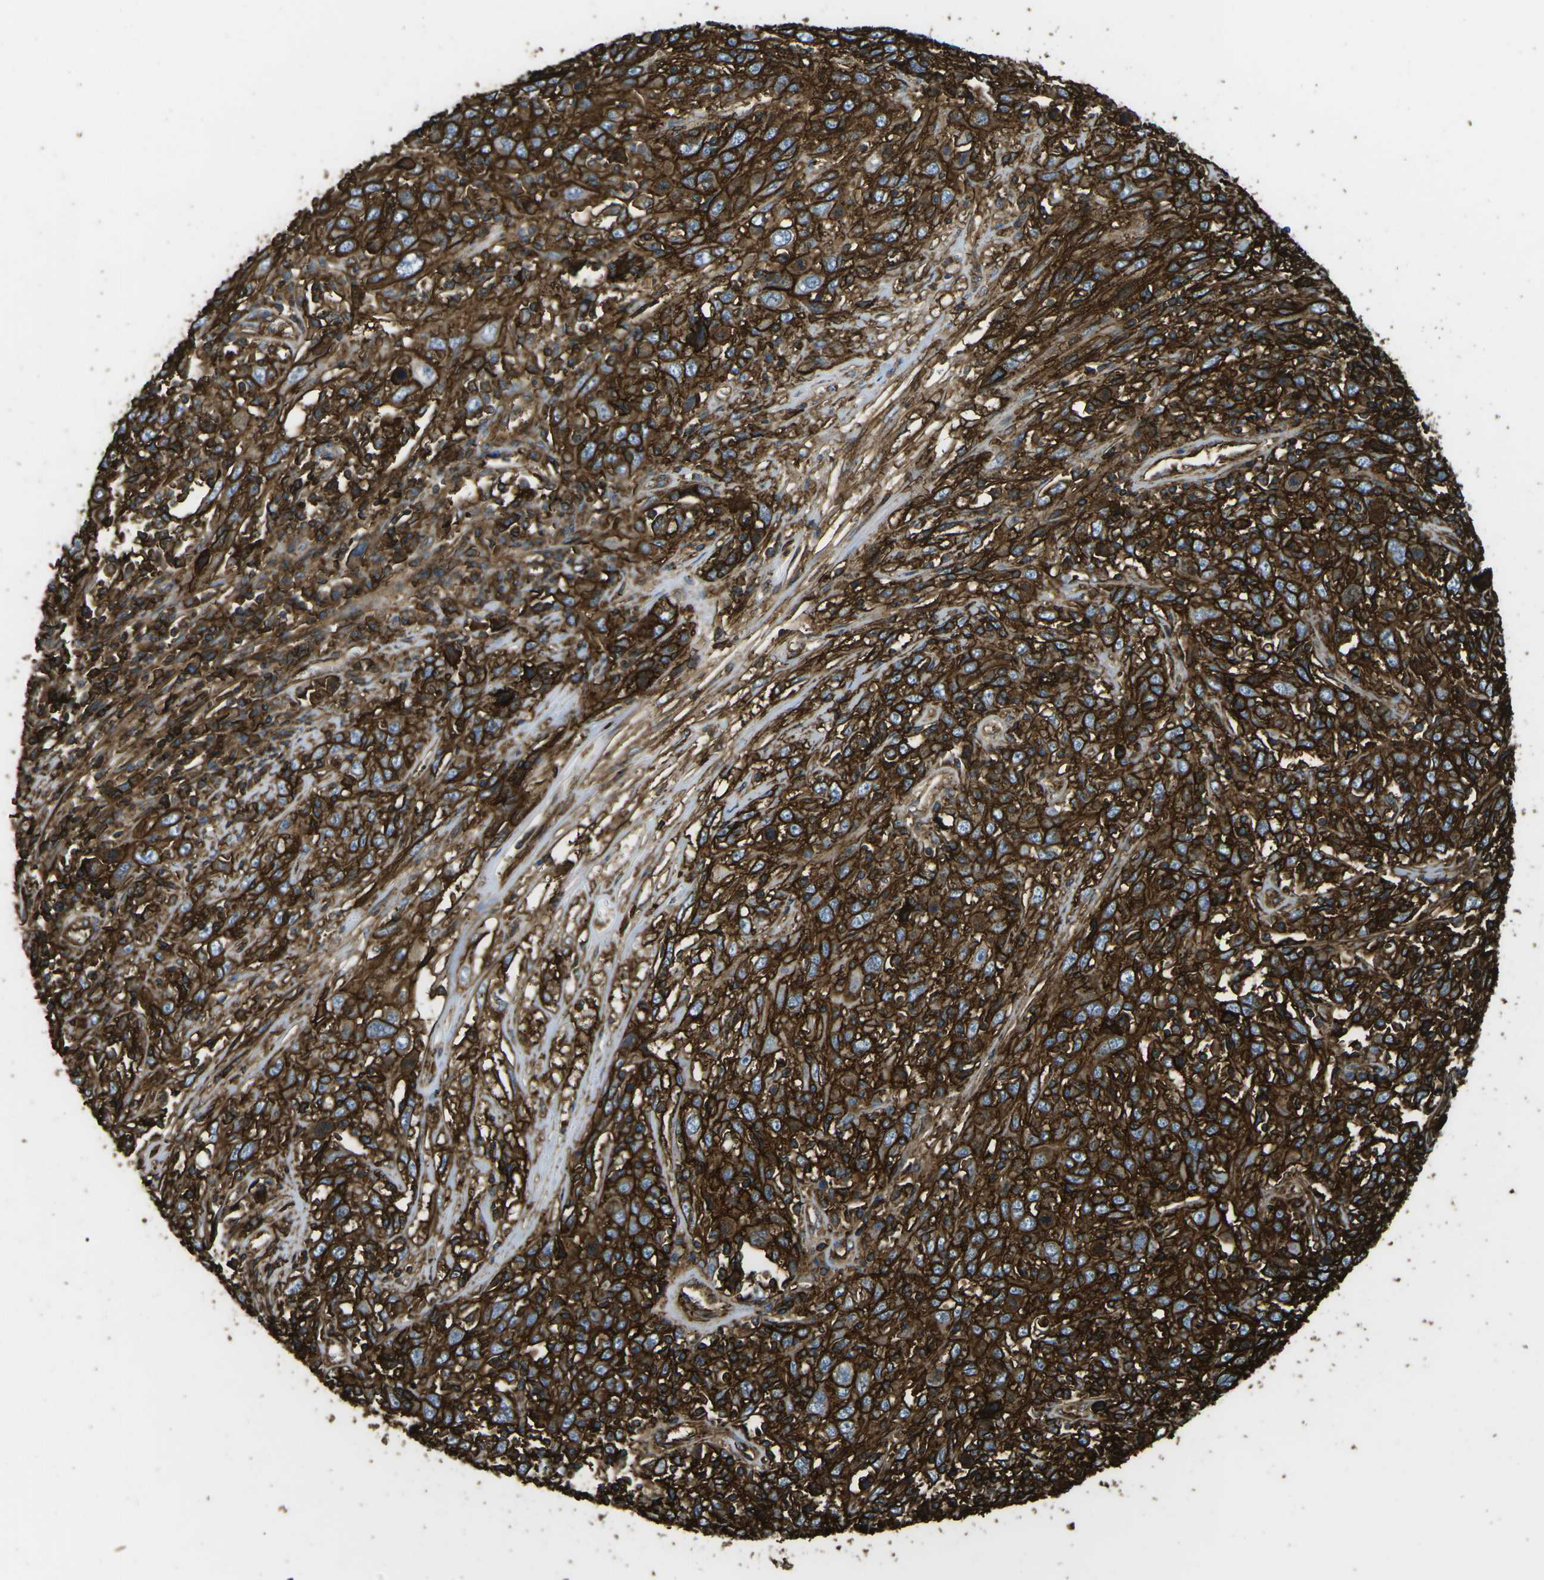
{"staining": {"intensity": "strong", "quantity": ">75%", "location": "cytoplasmic/membranous"}, "tissue": "cervical cancer", "cell_type": "Tumor cells", "image_type": "cancer", "snomed": [{"axis": "morphology", "description": "Squamous cell carcinoma, NOS"}, {"axis": "topography", "description": "Cervix"}], "caption": "The histopathology image displays a brown stain indicating the presence of a protein in the cytoplasmic/membranous of tumor cells in cervical cancer (squamous cell carcinoma).", "gene": "HLA-B", "patient": {"sex": "female", "age": 46}}